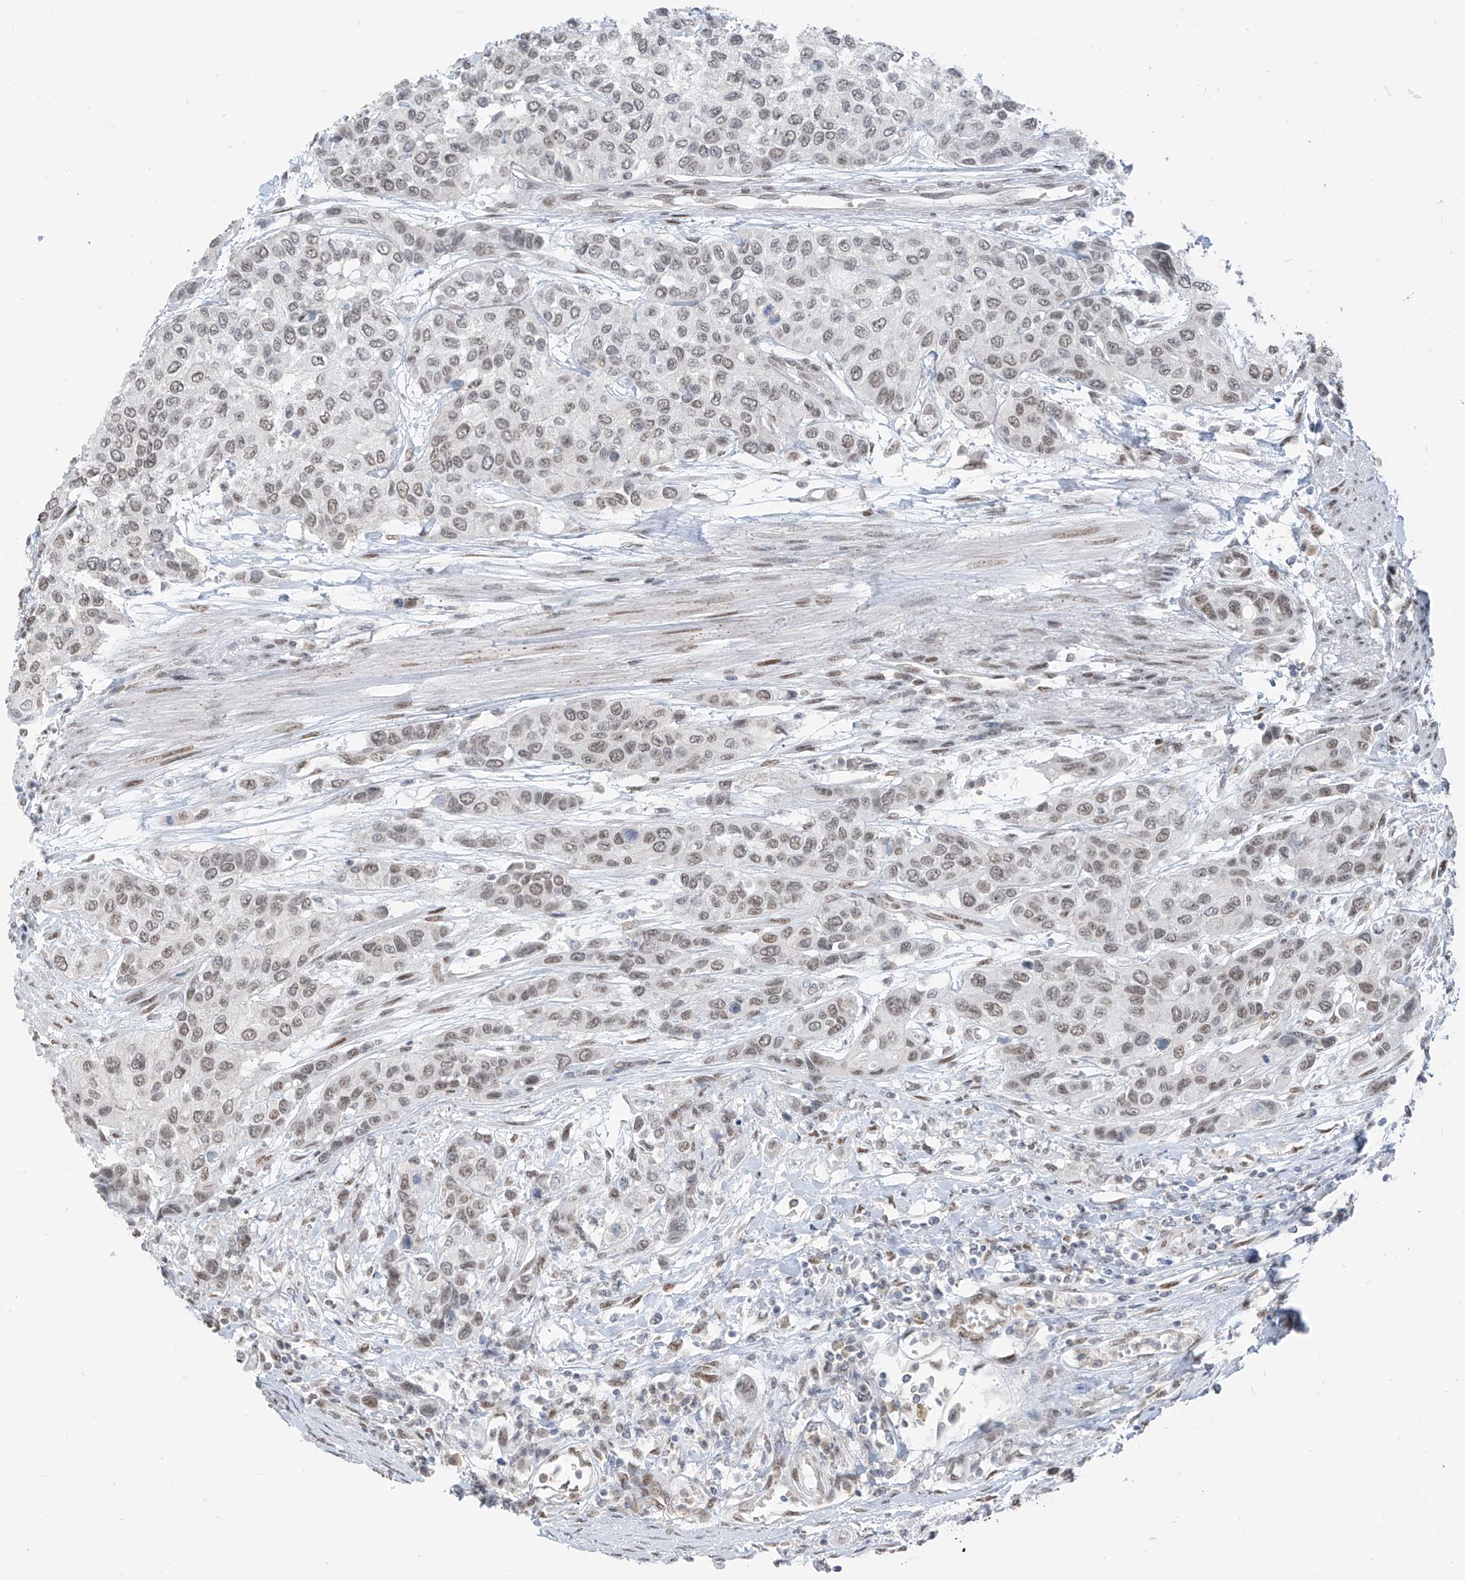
{"staining": {"intensity": "weak", "quantity": ">75%", "location": "nuclear"}, "tissue": "urothelial cancer", "cell_type": "Tumor cells", "image_type": "cancer", "snomed": [{"axis": "morphology", "description": "Normal tissue, NOS"}, {"axis": "morphology", "description": "Urothelial carcinoma, High grade"}, {"axis": "topography", "description": "Vascular tissue"}, {"axis": "topography", "description": "Urinary bladder"}], "caption": "A high-resolution image shows IHC staining of high-grade urothelial carcinoma, which shows weak nuclear expression in approximately >75% of tumor cells.", "gene": "MCM9", "patient": {"sex": "female", "age": 56}}